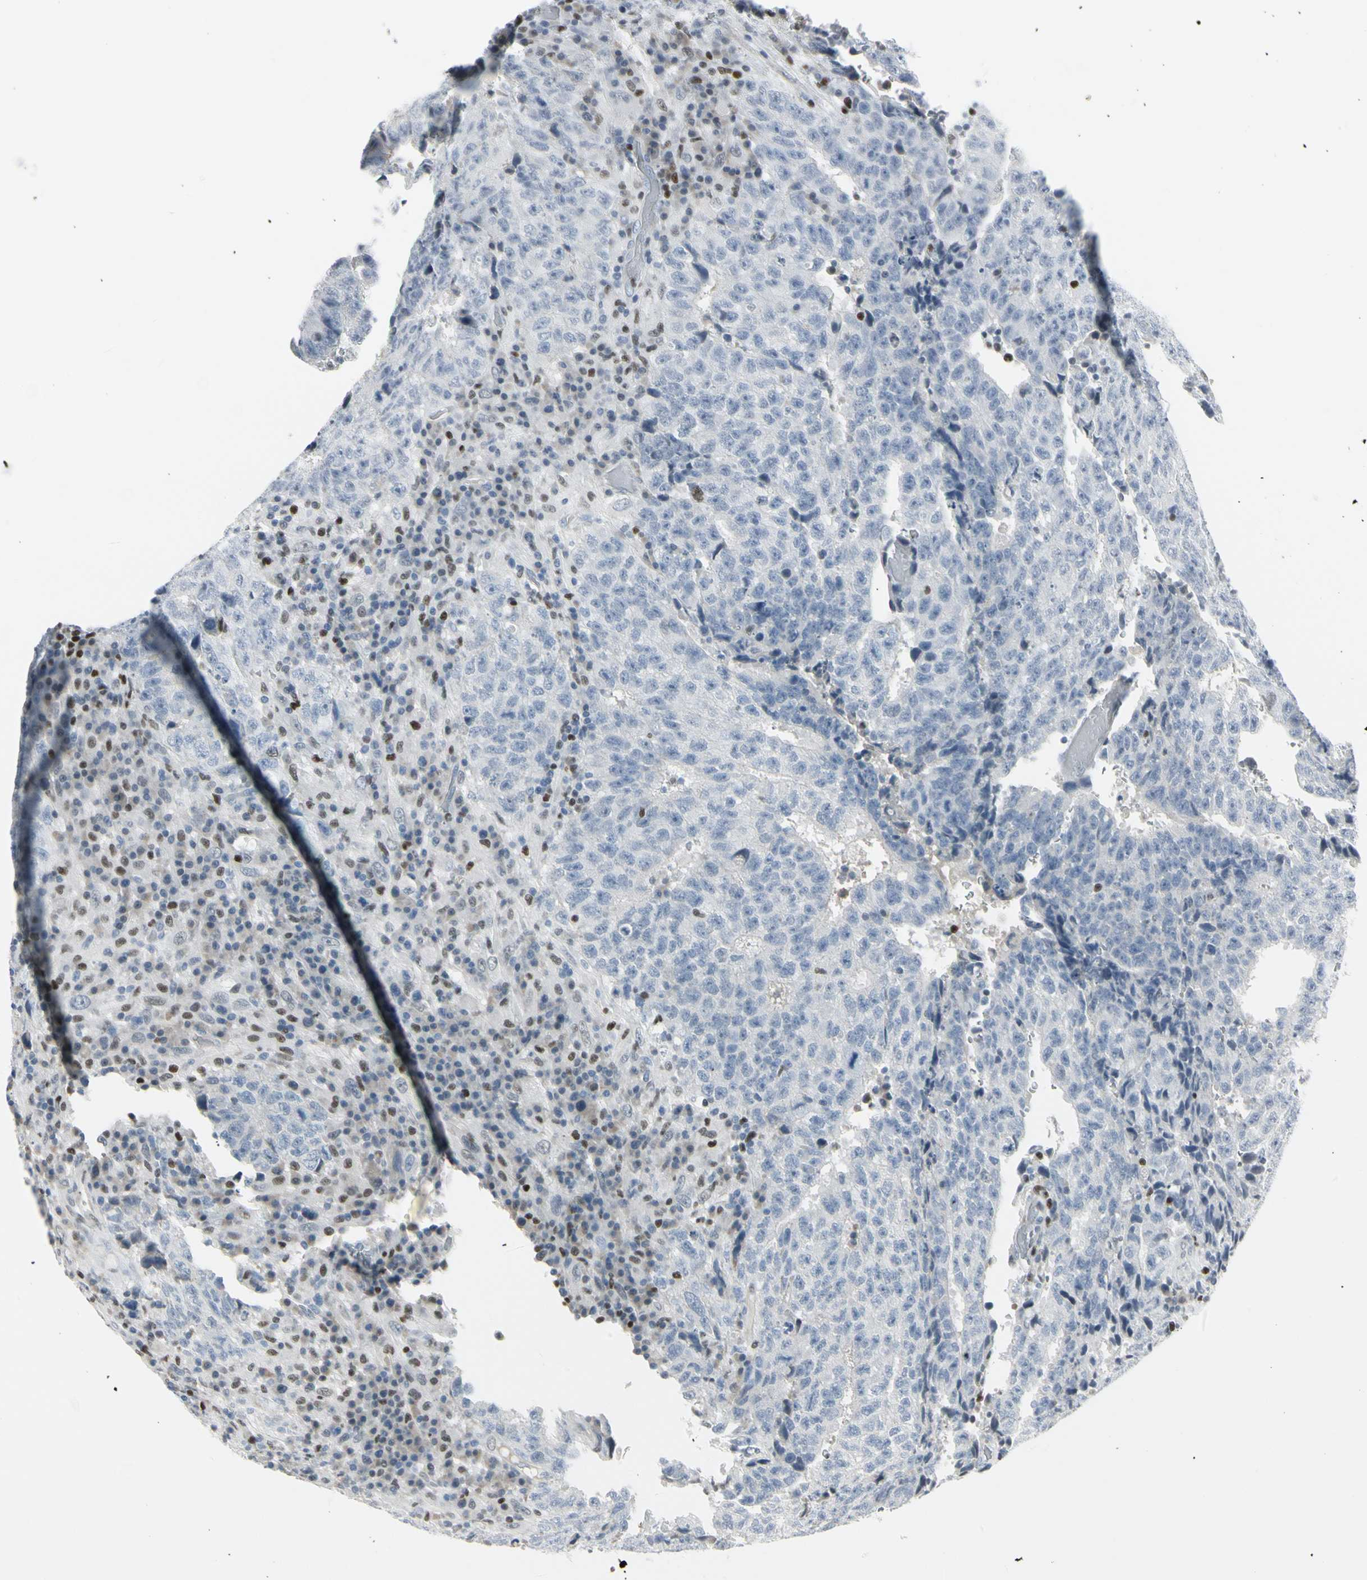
{"staining": {"intensity": "negative", "quantity": "none", "location": "none"}, "tissue": "testis cancer", "cell_type": "Tumor cells", "image_type": "cancer", "snomed": [{"axis": "morphology", "description": "Necrosis, NOS"}, {"axis": "morphology", "description": "Carcinoma, Embryonal, NOS"}, {"axis": "topography", "description": "Testis"}], "caption": "Immunohistochemistry (IHC) image of embryonal carcinoma (testis) stained for a protein (brown), which displays no expression in tumor cells. (DAB (3,3'-diaminobenzidine) IHC with hematoxylin counter stain).", "gene": "ZBTB7B", "patient": {"sex": "male", "age": 19}}